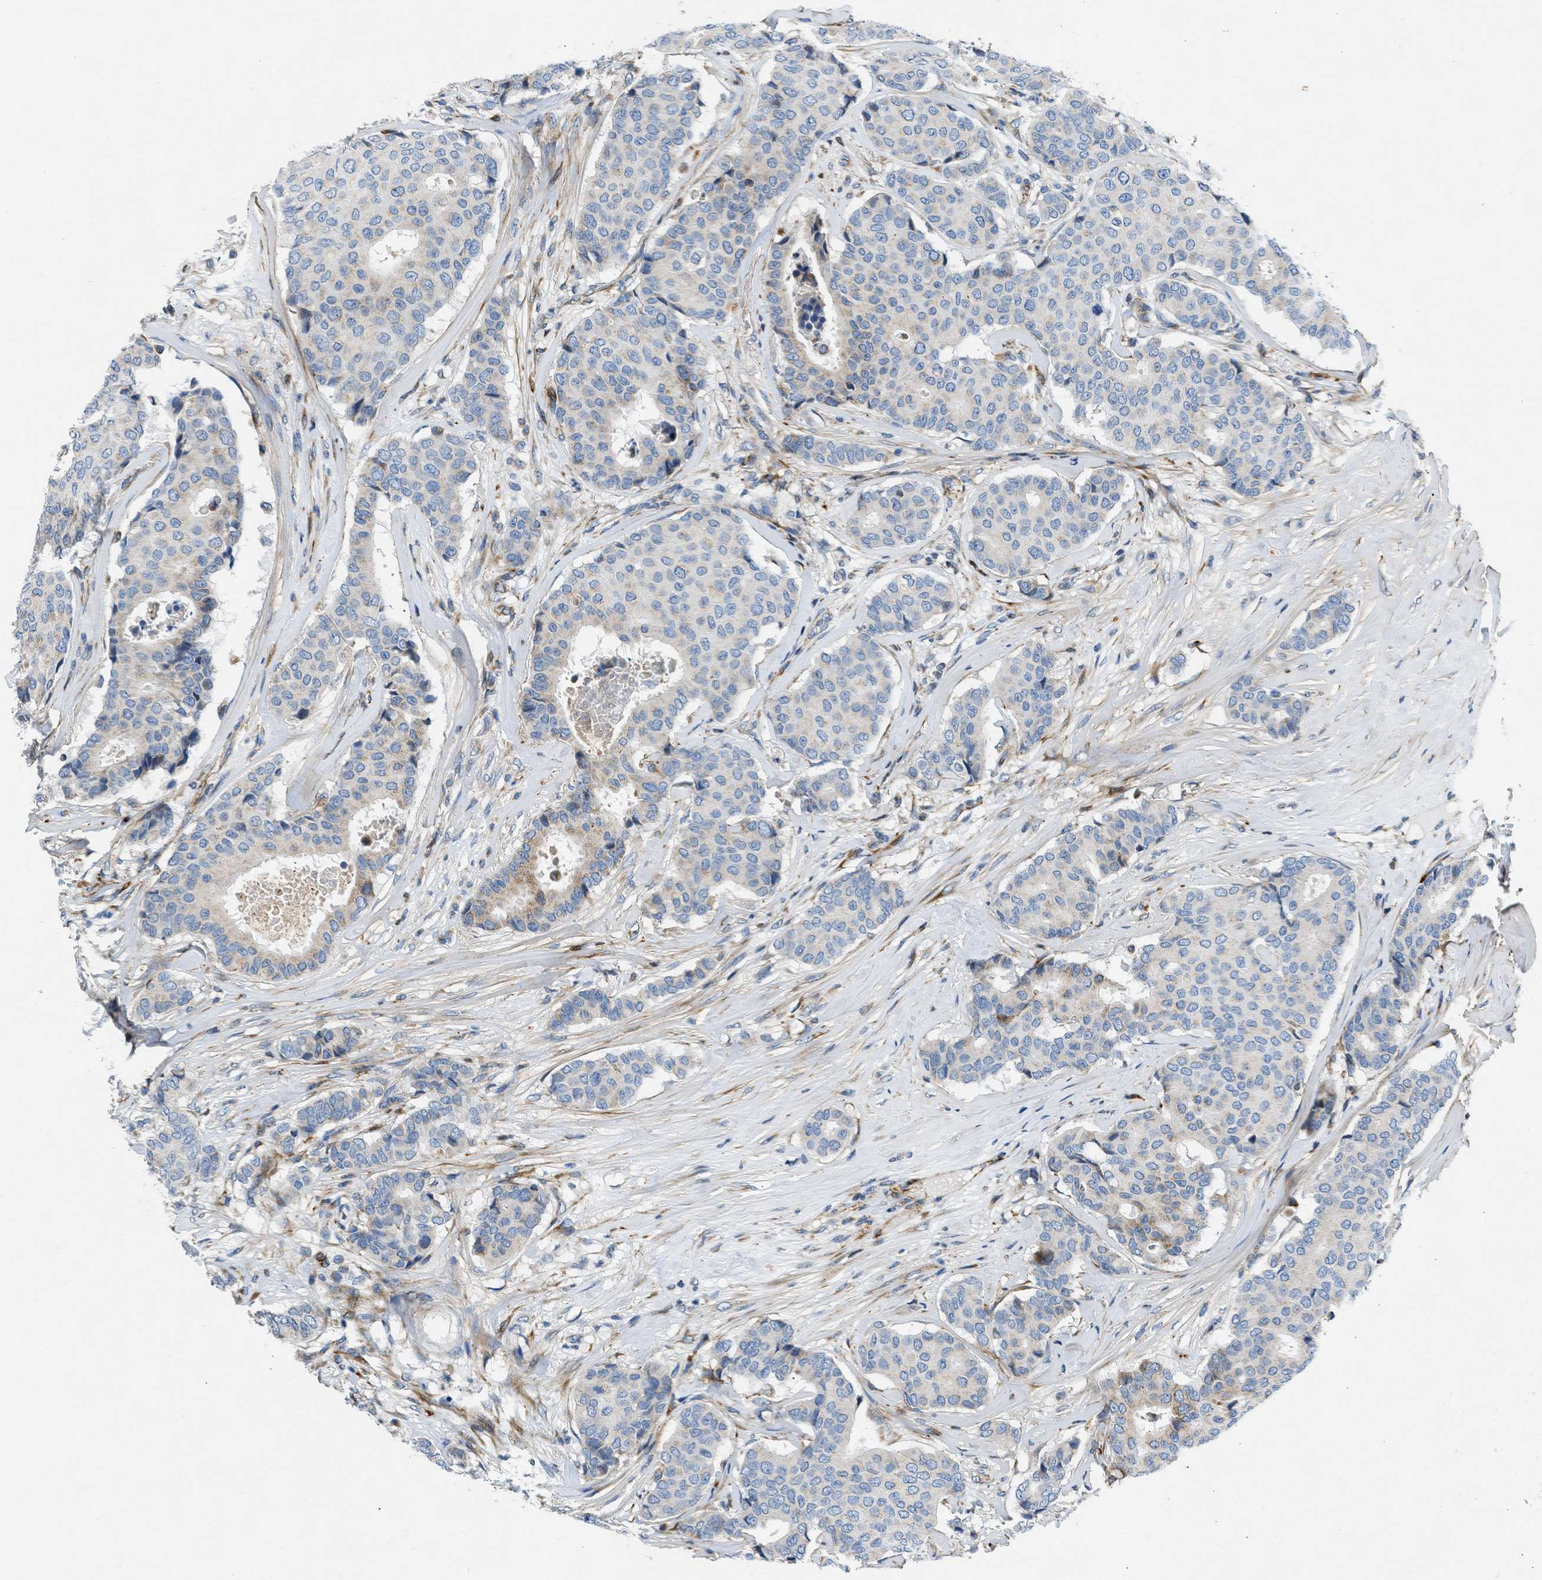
{"staining": {"intensity": "weak", "quantity": "<25%", "location": "cytoplasmic/membranous"}, "tissue": "breast cancer", "cell_type": "Tumor cells", "image_type": "cancer", "snomed": [{"axis": "morphology", "description": "Duct carcinoma"}, {"axis": "topography", "description": "Breast"}], "caption": "Immunohistochemical staining of breast infiltrating ductal carcinoma shows no significant positivity in tumor cells. Nuclei are stained in blue.", "gene": "ULK4", "patient": {"sex": "female", "age": 75}}